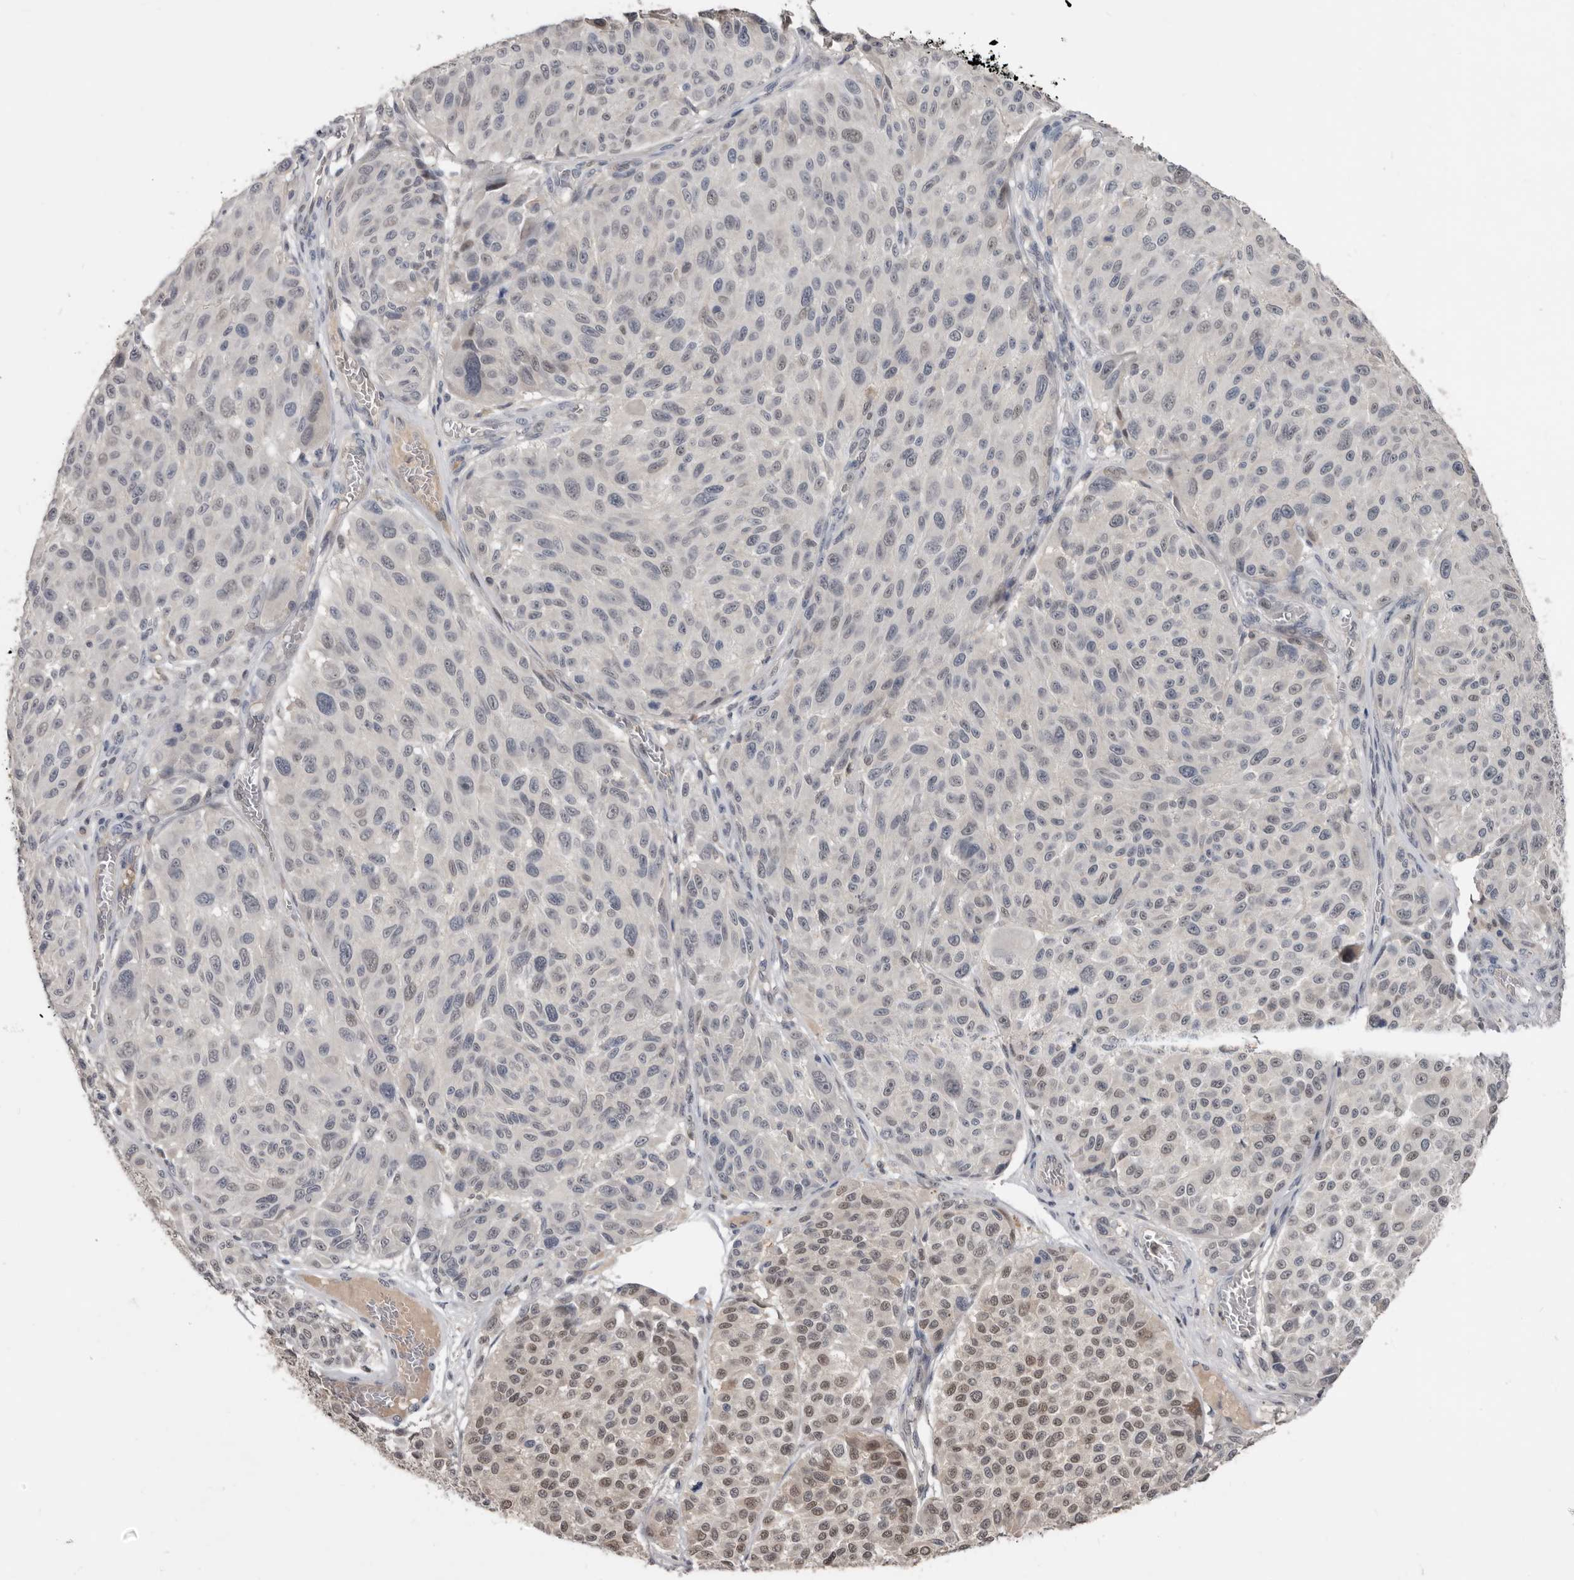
{"staining": {"intensity": "moderate", "quantity": "<25%", "location": "nuclear"}, "tissue": "melanoma", "cell_type": "Tumor cells", "image_type": "cancer", "snomed": [{"axis": "morphology", "description": "Malignant melanoma, NOS"}, {"axis": "topography", "description": "Skin"}], "caption": "A micrograph of melanoma stained for a protein exhibits moderate nuclear brown staining in tumor cells. (IHC, brightfield microscopy, high magnification).", "gene": "RBKS", "patient": {"sex": "male", "age": 83}}